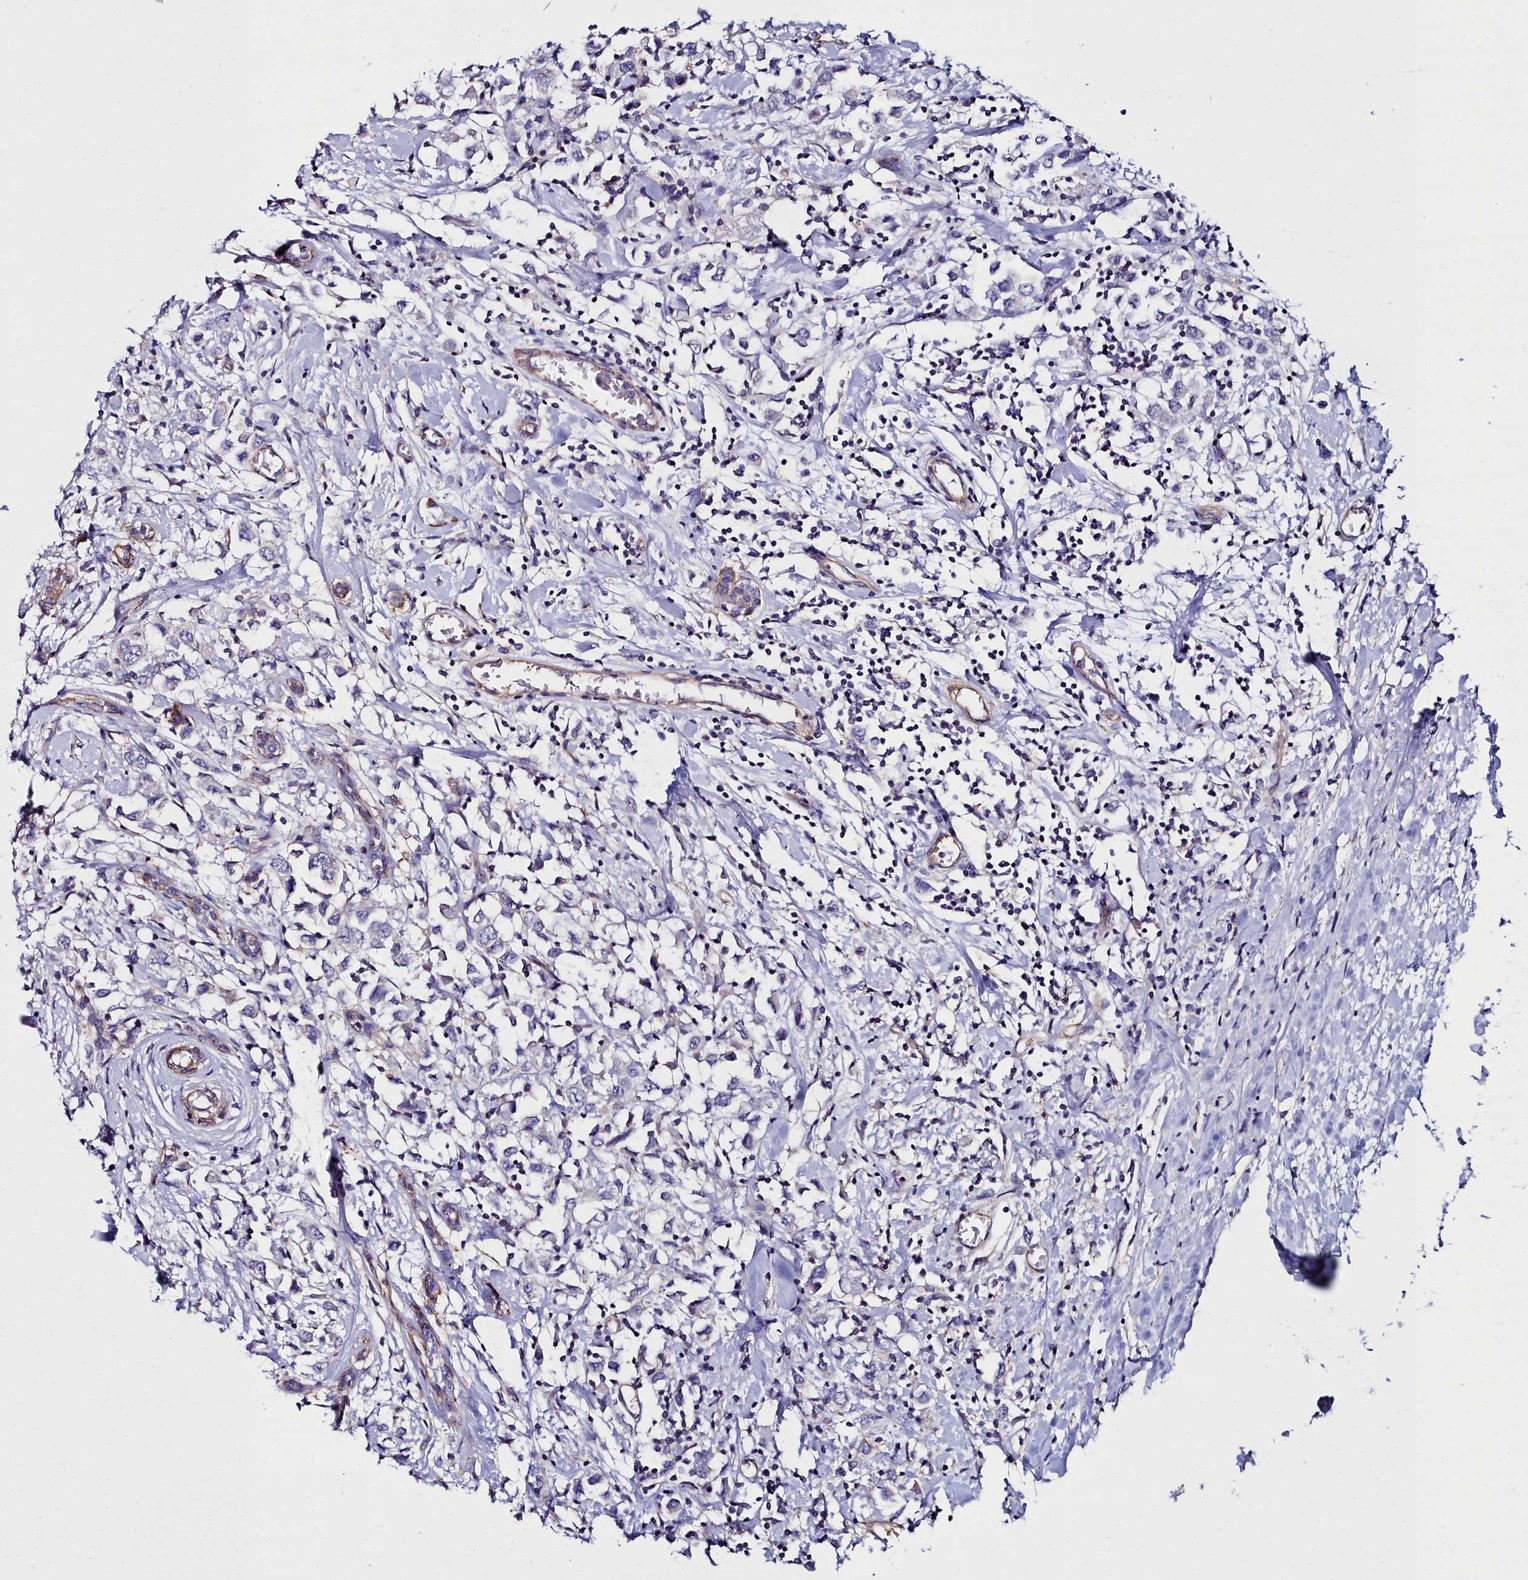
{"staining": {"intensity": "negative", "quantity": "none", "location": "none"}, "tissue": "breast cancer", "cell_type": "Tumor cells", "image_type": "cancer", "snomed": [{"axis": "morphology", "description": "Duct carcinoma"}, {"axis": "topography", "description": "Breast"}], "caption": "A micrograph of human breast cancer (intraductal carcinoma) is negative for staining in tumor cells.", "gene": "FADS3", "patient": {"sex": "female", "age": 61}}